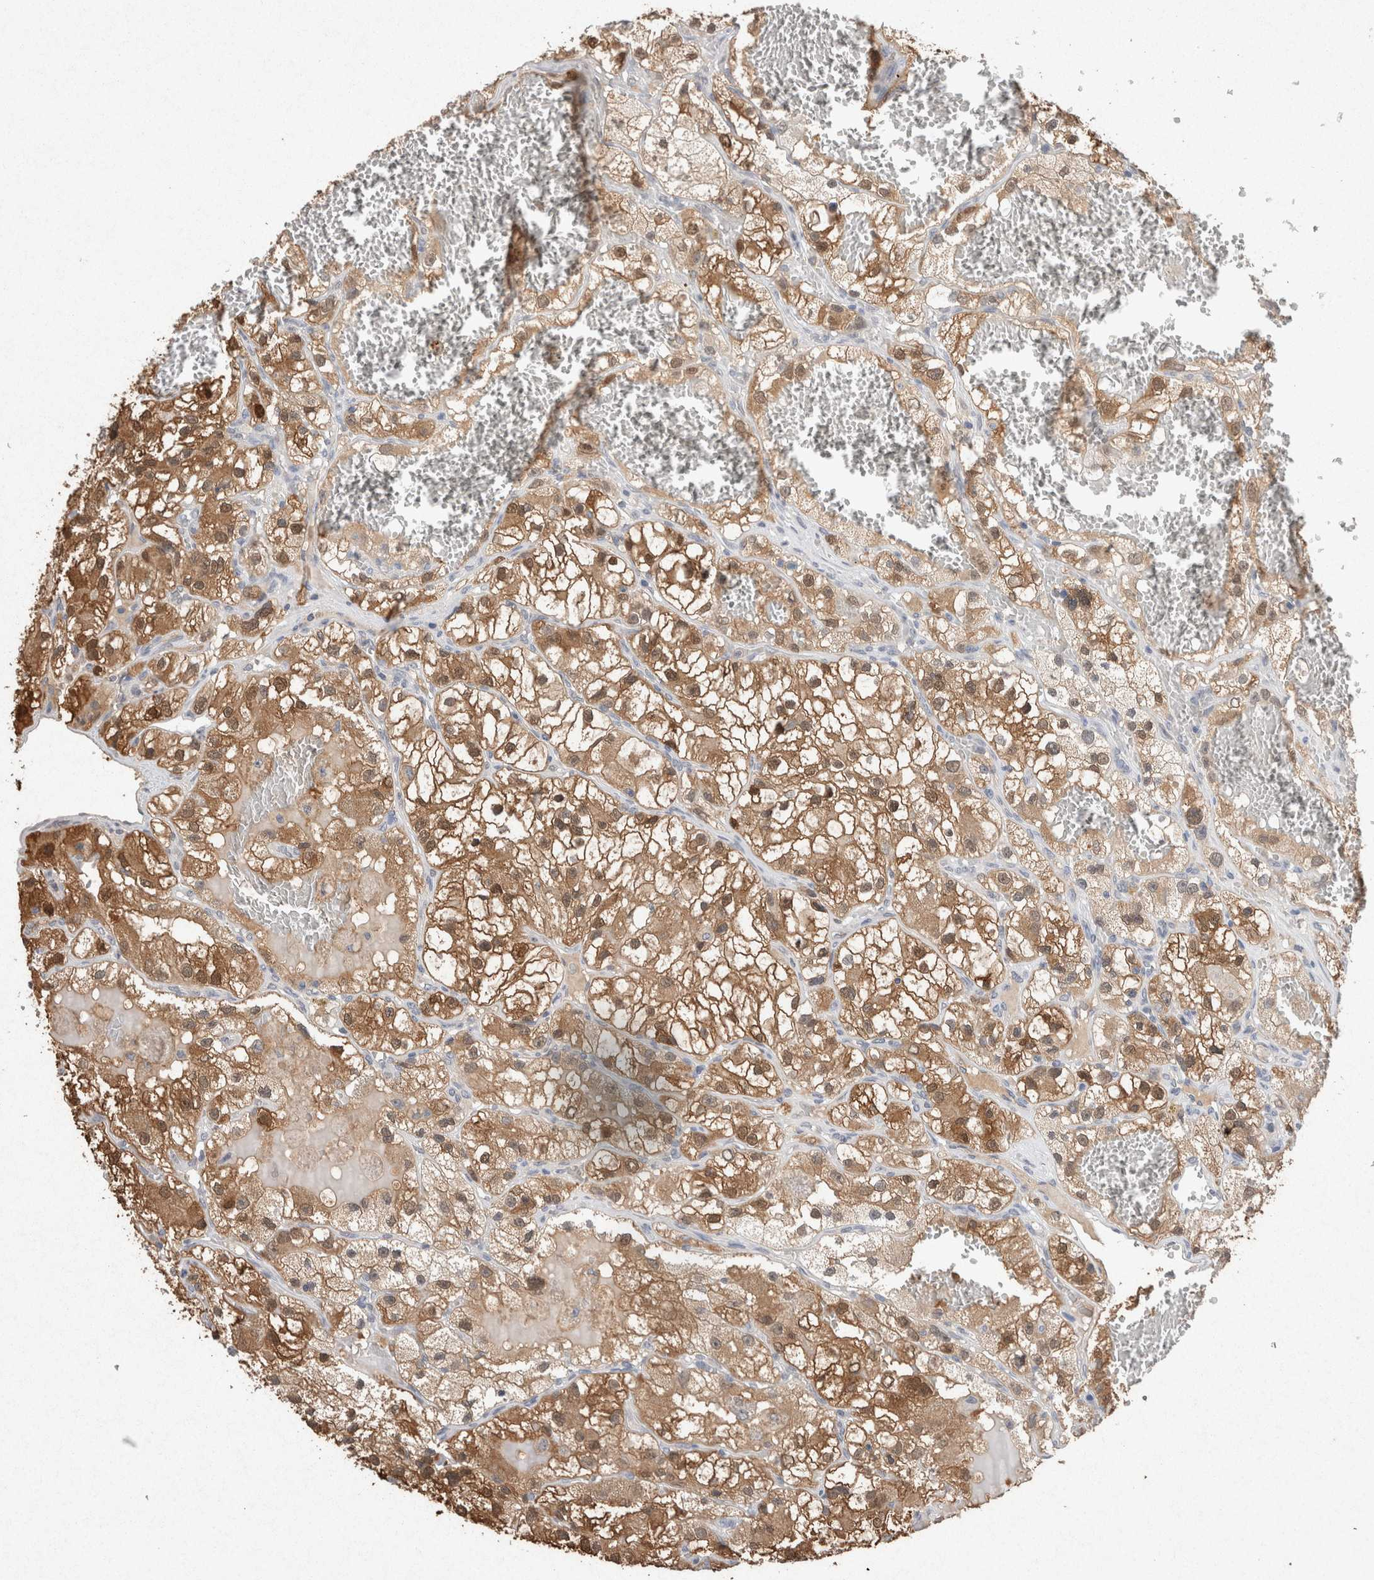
{"staining": {"intensity": "moderate", "quantity": ">75%", "location": "cytoplasmic/membranous,nuclear"}, "tissue": "renal cancer", "cell_type": "Tumor cells", "image_type": "cancer", "snomed": [{"axis": "morphology", "description": "Adenocarcinoma, NOS"}, {"axis": "topography", "description": "Kidney"}], "caption": "Protein staining of adenocarcinoma (renal) tissue shows moderate cytoplasmic/membranous and nuclear positivity in about >75% of tumor cells.", "gene": "FABP7", "patient": {"sex": "female", "age": 57}}